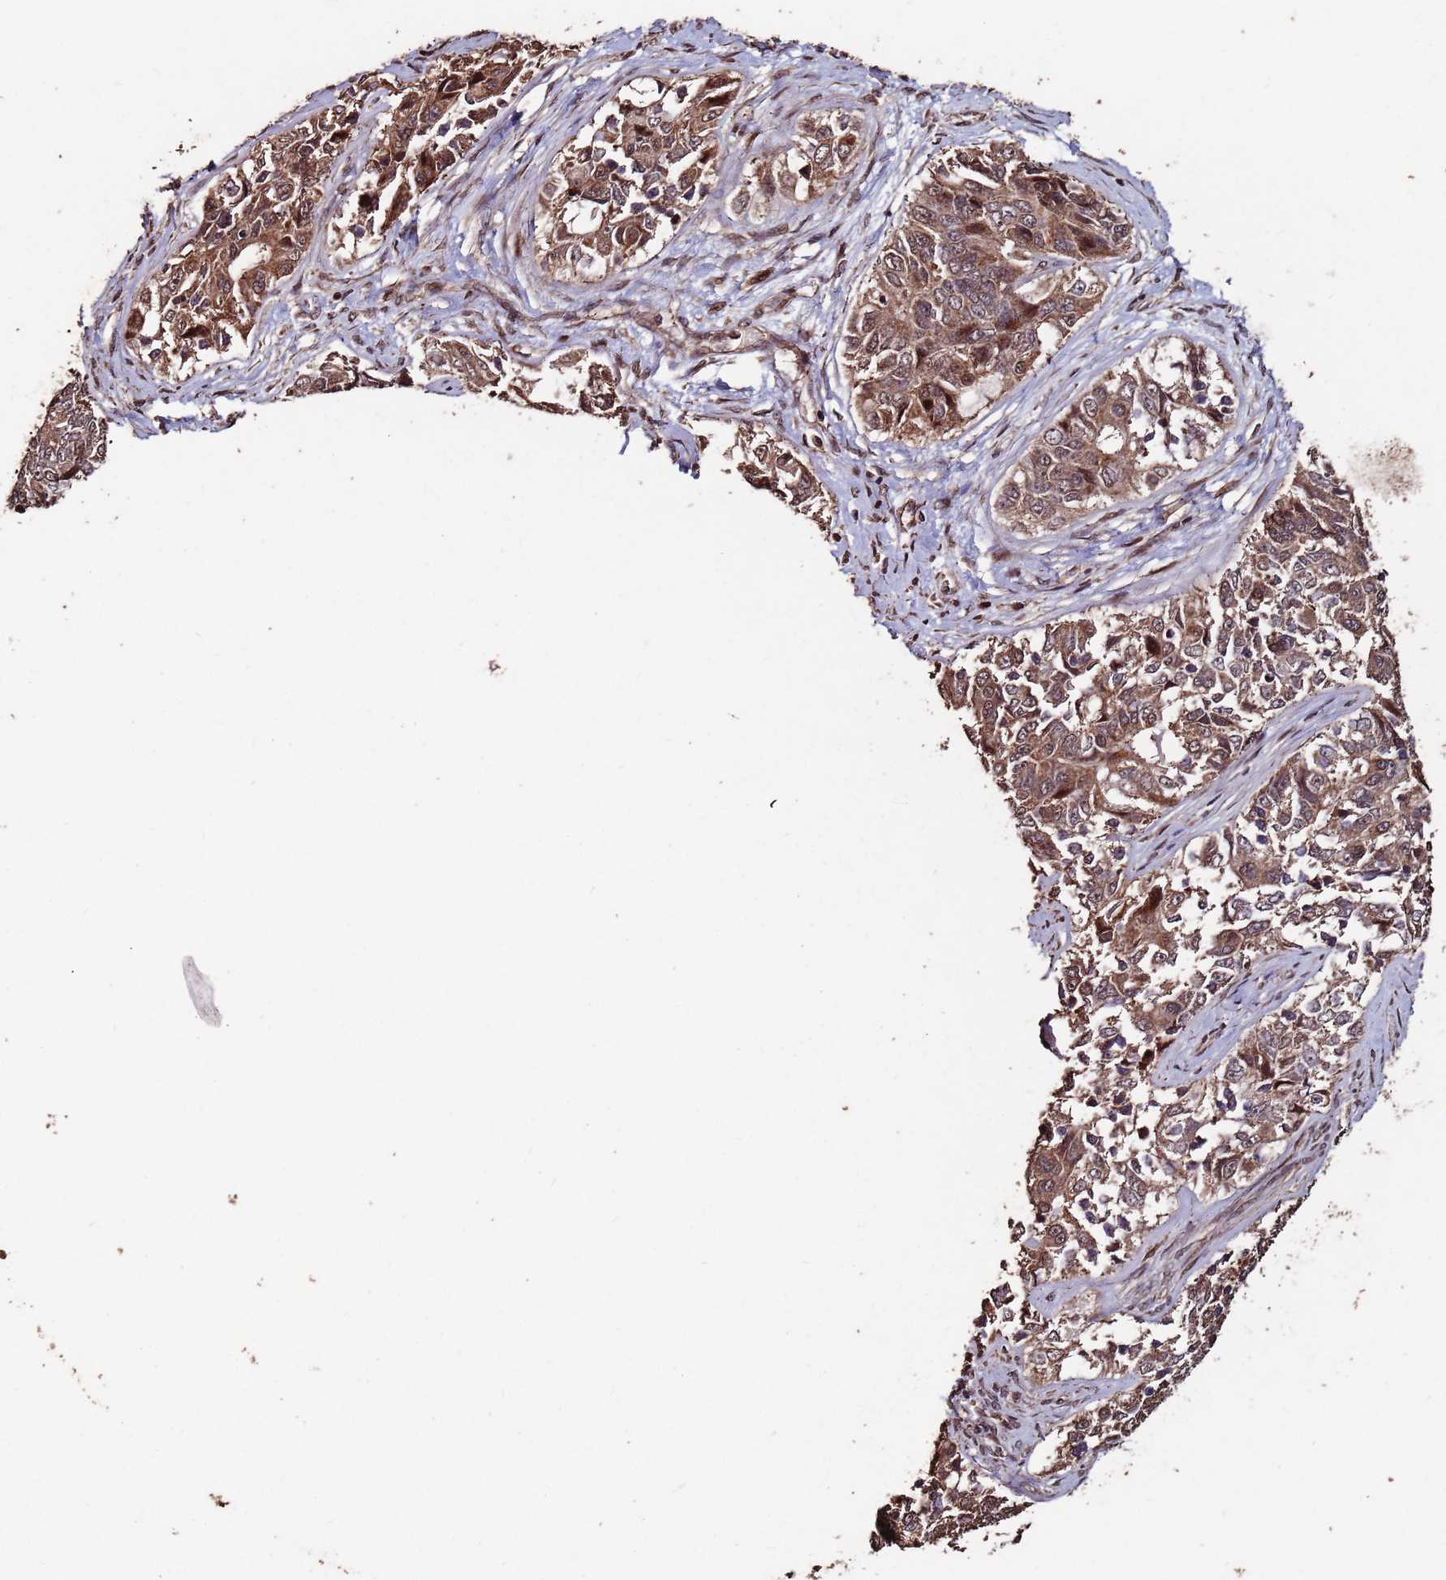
{"staining": {"intensity": "moderate", "quantity": ">75%", "location": "cytoplasmic/membranous,nuclear"}, "tissue": "ovarian cancer", "cell_type": "Tumor cells", "image_type": "cancer", "snomed": [{"axis": "morphology", "description": "Carcinoma, endometroid"}, {"axis": "topography", "description": "Ovary"}], "caption": "Ovarian cancer (endometroid carcinoma) stained for a protein (brown) displays moderate cytoplasmic/membranous and nuclear positive positivity in about >75% of tumor cells.", "gene": "PRR7", "patient": {"sex": "female", "age": 51}}